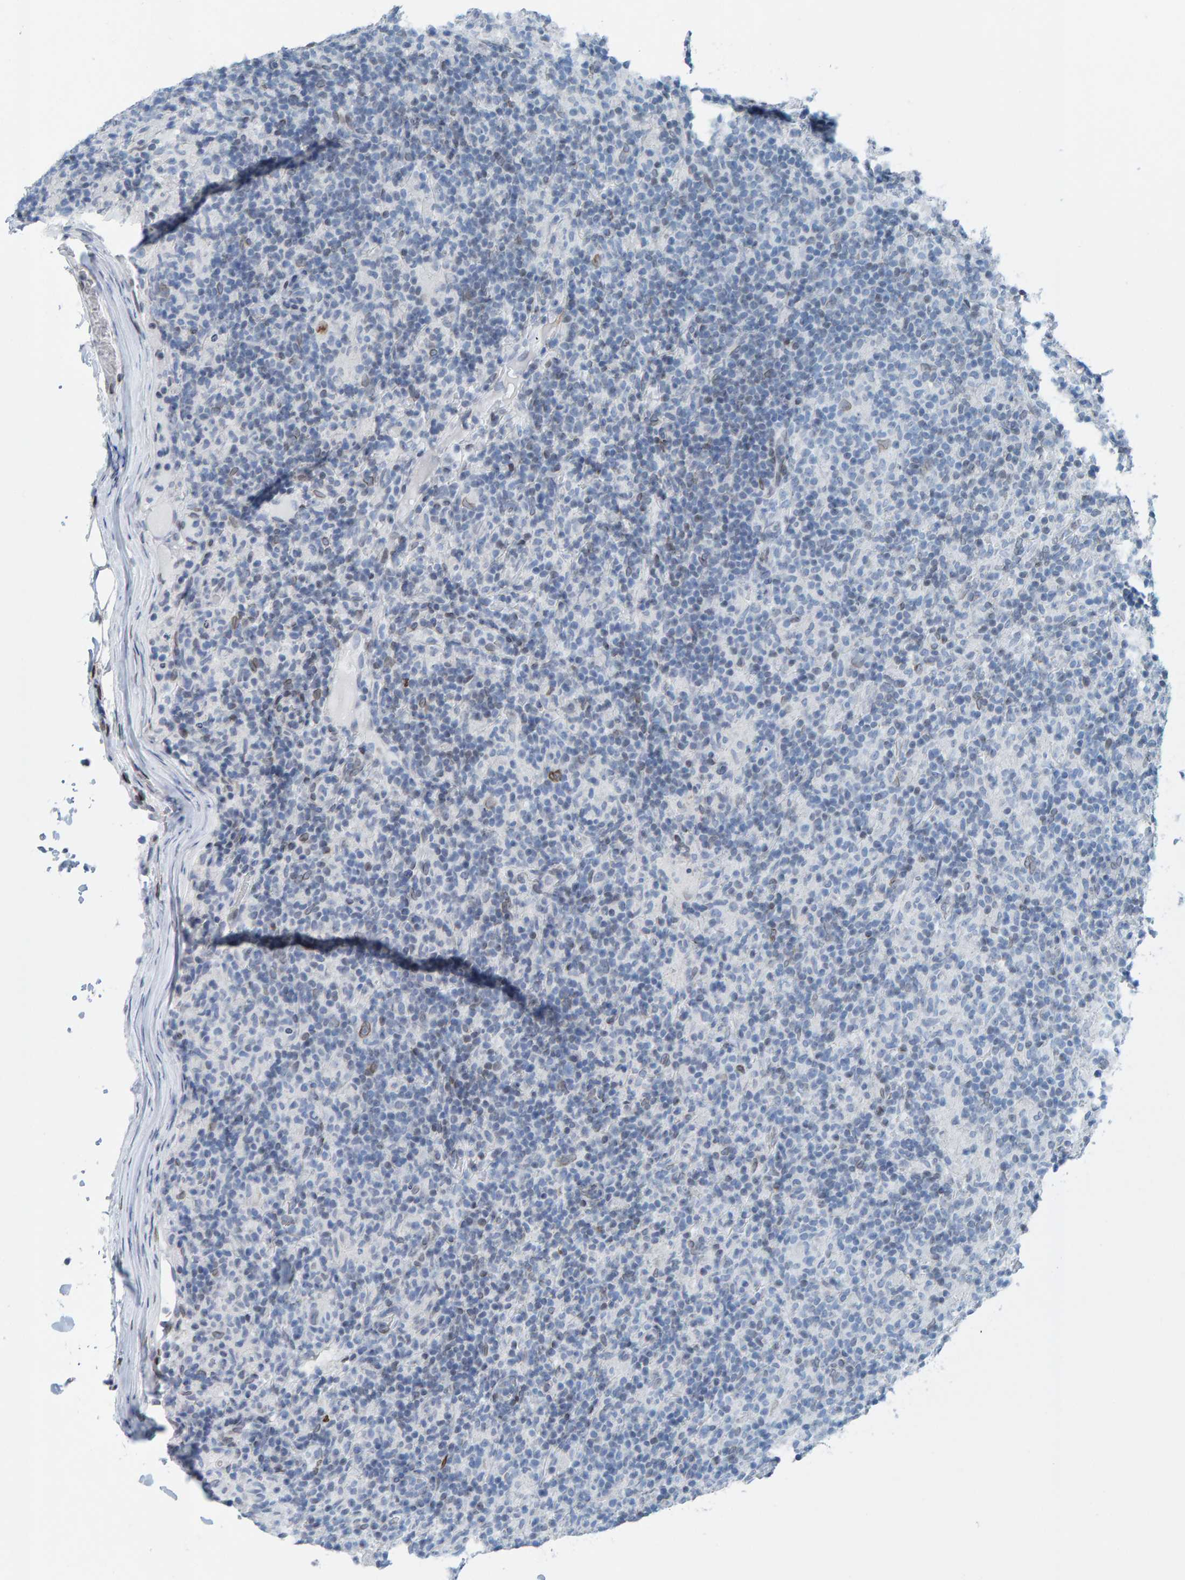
{"staining": {"intensity": "weak", "quantity": "<25%", "location": "cytoplasmic/membranous,nuclear"}, "tissue": "lymphoma", "cell_type": "Tumor cells", "image_type": "cancer", "snomed": [{"axis": "morphology", "description": "Hodgkin's disease, NOS"}, {"axis": "topography", "description": "Lymph node"}], "caption": "Human Hodgkin's disease stained for a protein using immunohistochemistry displays no positivity in tumor cells.", "gene": "LMNB2", "patient": {"sex": "male", "age": 70}}